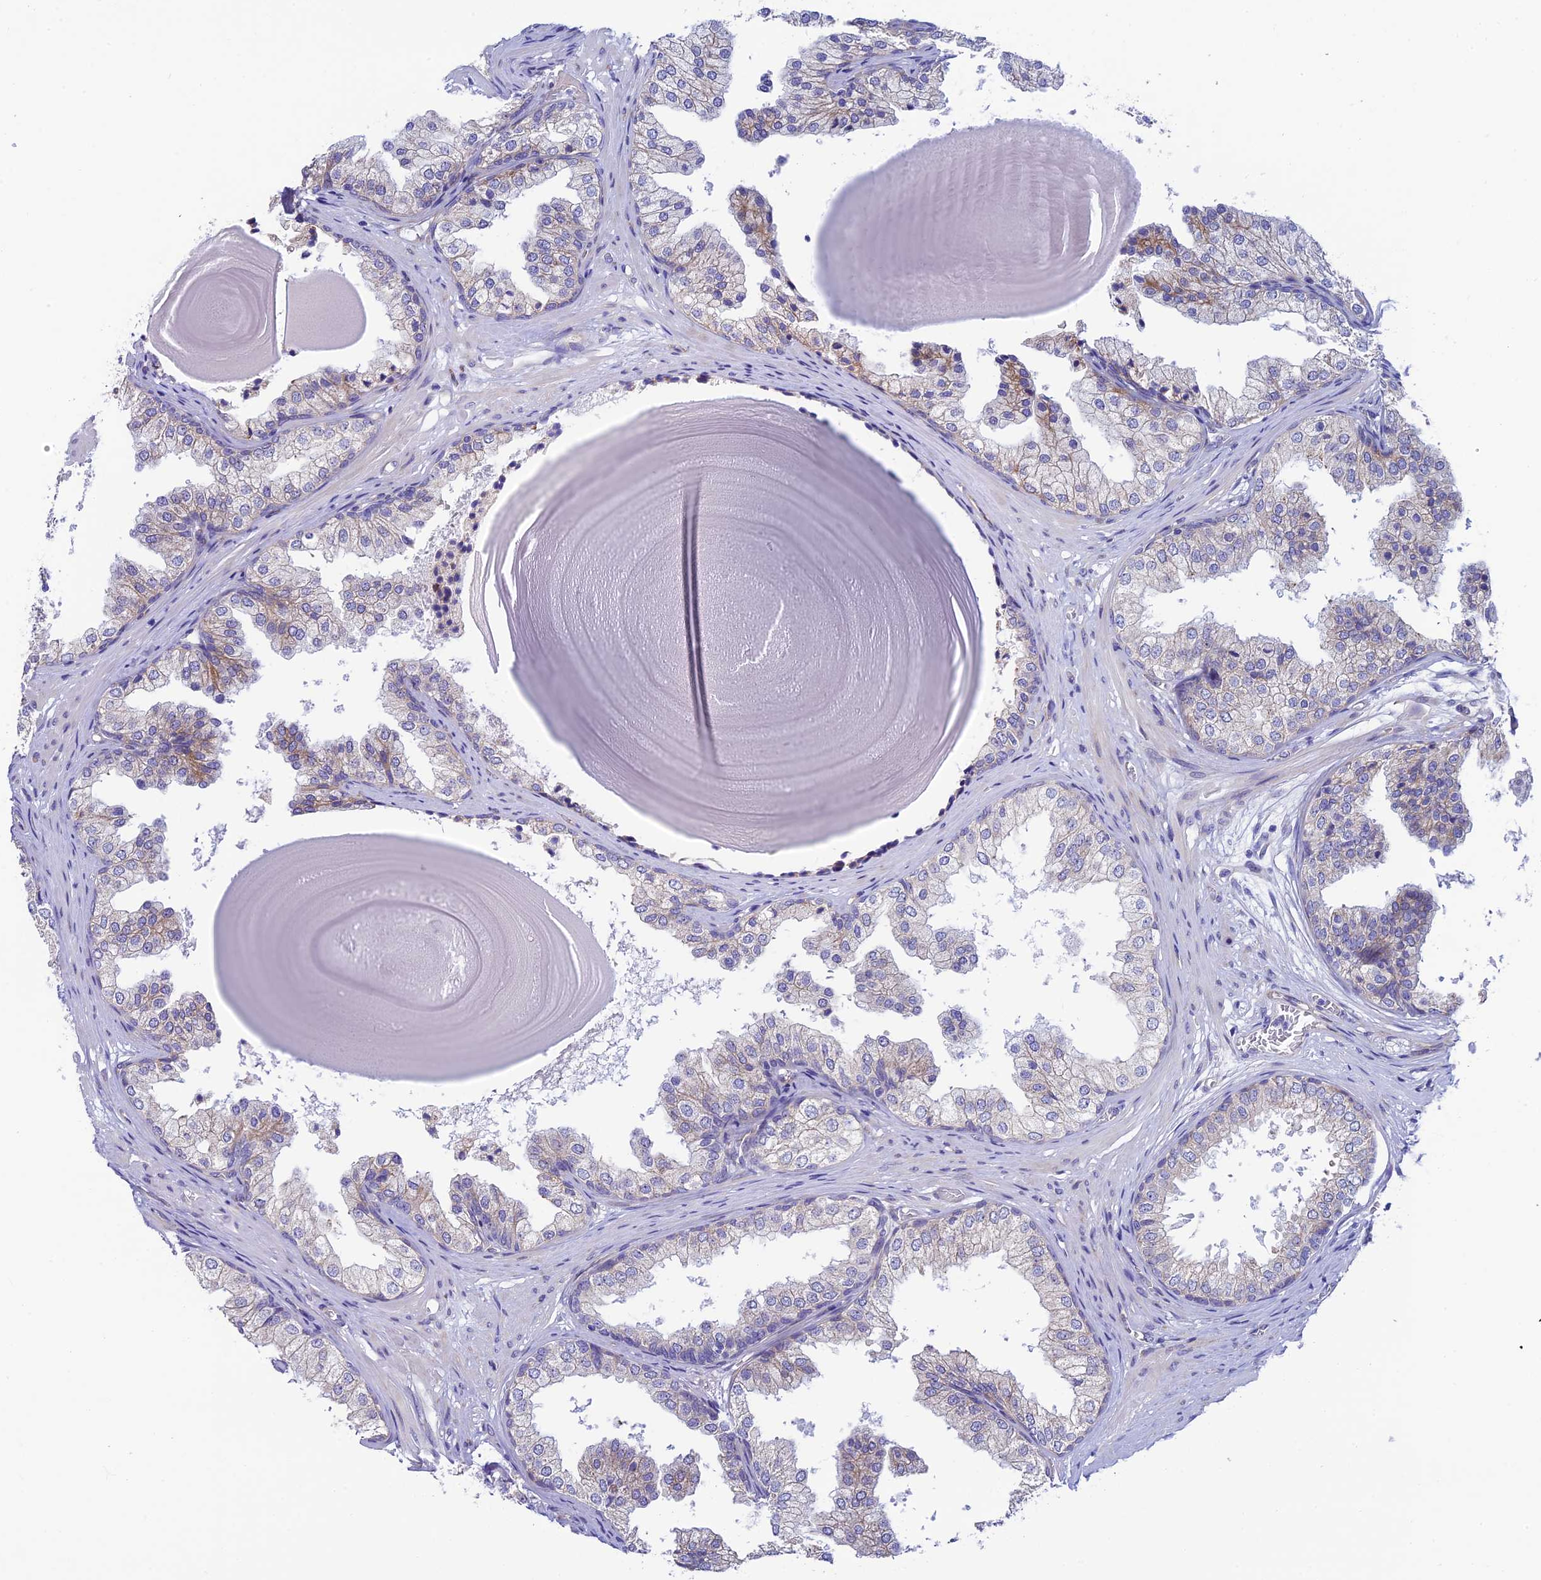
{"staining": {"intensity": "moderate", "quantity": "<25%", "location": "cytoplasmic/membranous"}, "tissue": "prostate", "cell_type": "Glandular cells", "image_type": "normal", "snomed": [{"axis": "morphology", "description": "Normal tissue, NOS"}, {"axis": "topography", "description": "Prostate"}], "caption": "Immunohistochemical staining of unremarkable prostate displays <25% levels of moderate cytoplasmic/membranous protein staining in about <25% of glandular cells. Using DAB (brown) and hematoxylin (blue) stains, captured at high magnification using brightfield microscopy.", "gene": "MACIR", "patient": {"sex": "male", "age": 48}}